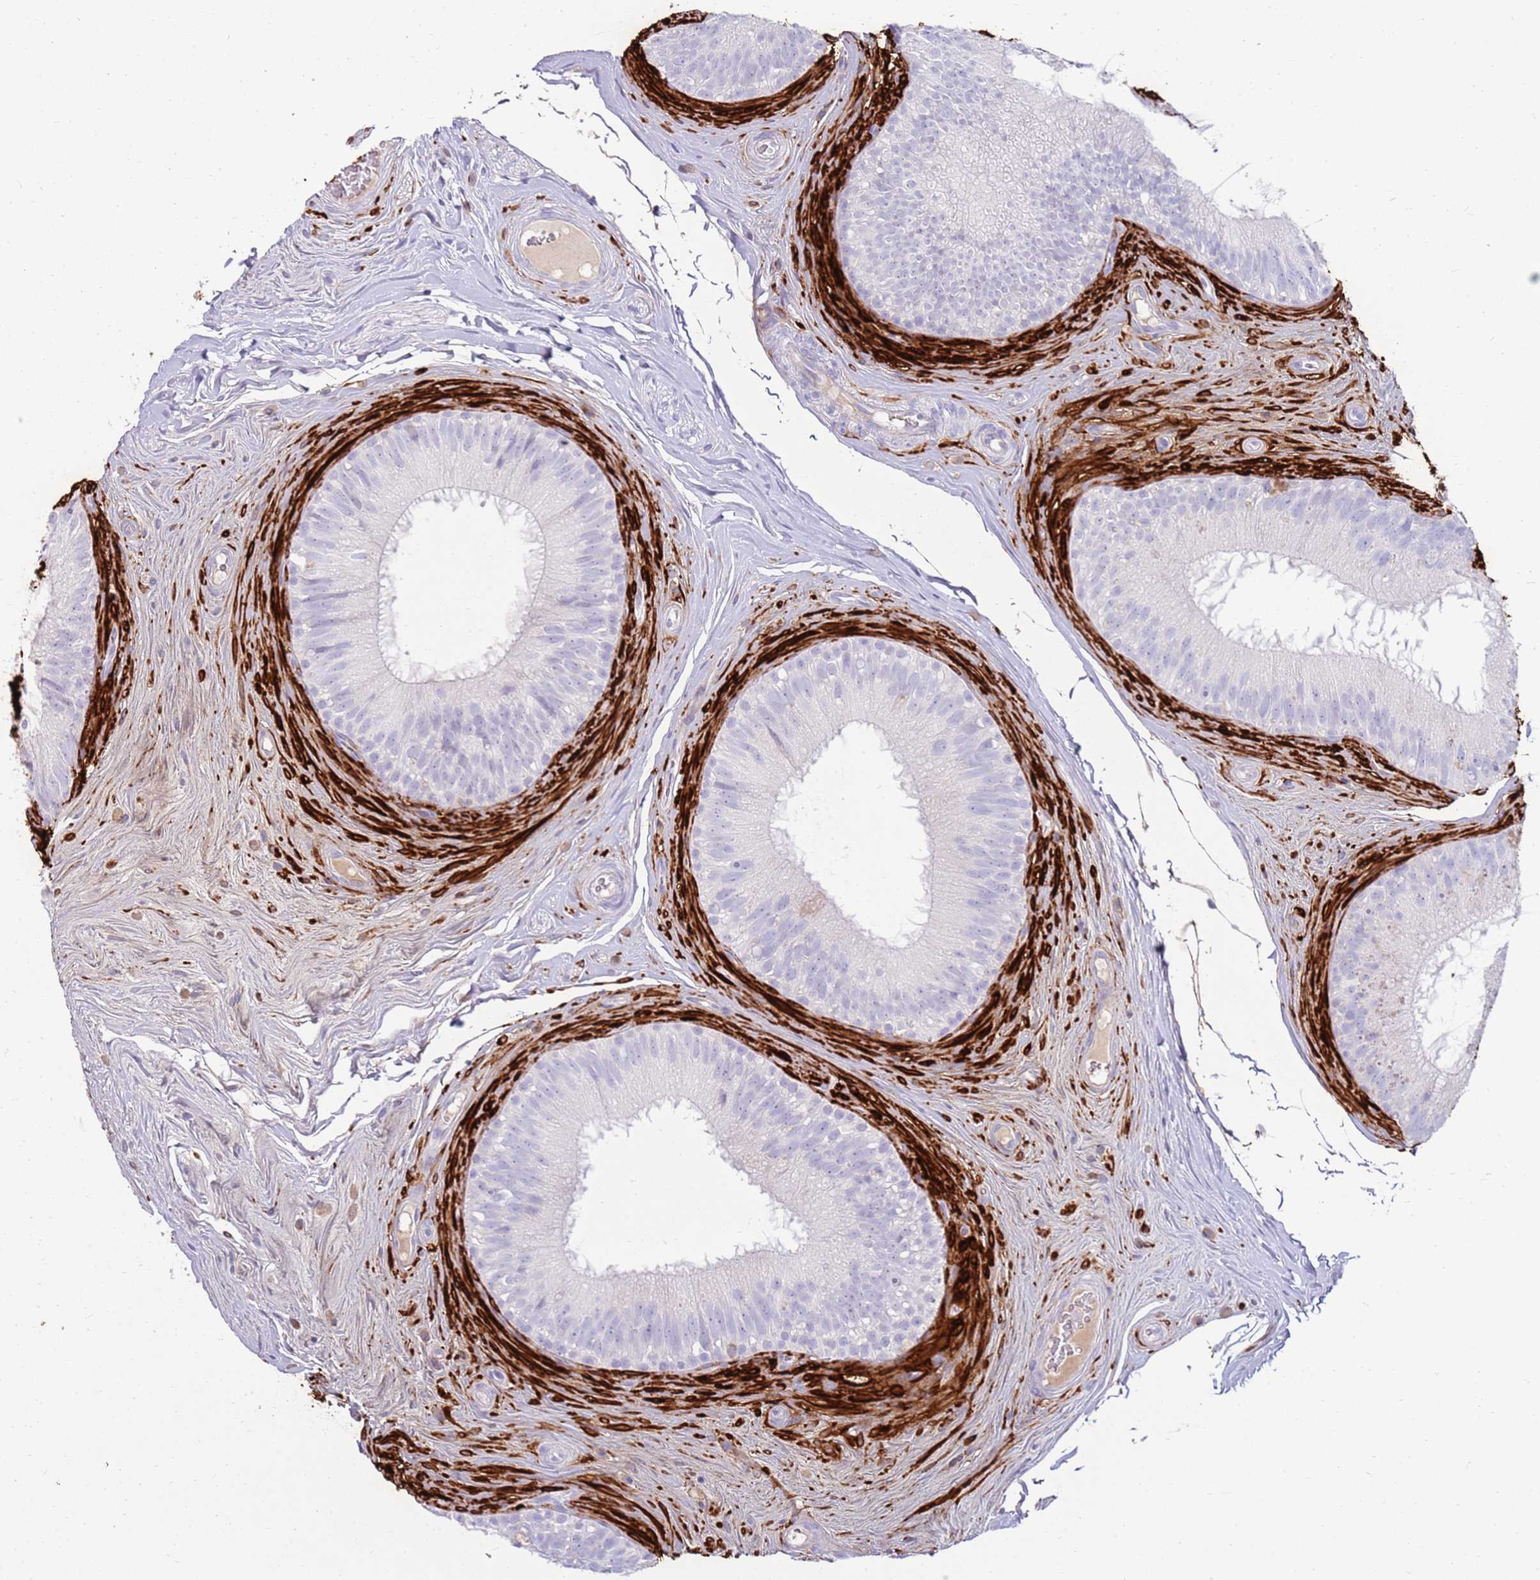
{"staining": {"intensity": "negative", "quantity": "none", "location": "none"}, "tissue": "epididymis", "cell_type": "Glandular cells", "image_type": "normal", "snomed": [{"axis": "morphology", "description": "Normal tissue, NOS"}, {"axis": "topography", "description": "Epididymis"}], "caption": "High magnification brightfield microscopy of normal epididymis stained with DAB (3,3'-diaminobenzidine) (brown) and counterstained with hematoxylin (blue): glandular cells show no significant positivity.", "gene": "EVPLL", "patient": {"sex": "male", "age": 34}}